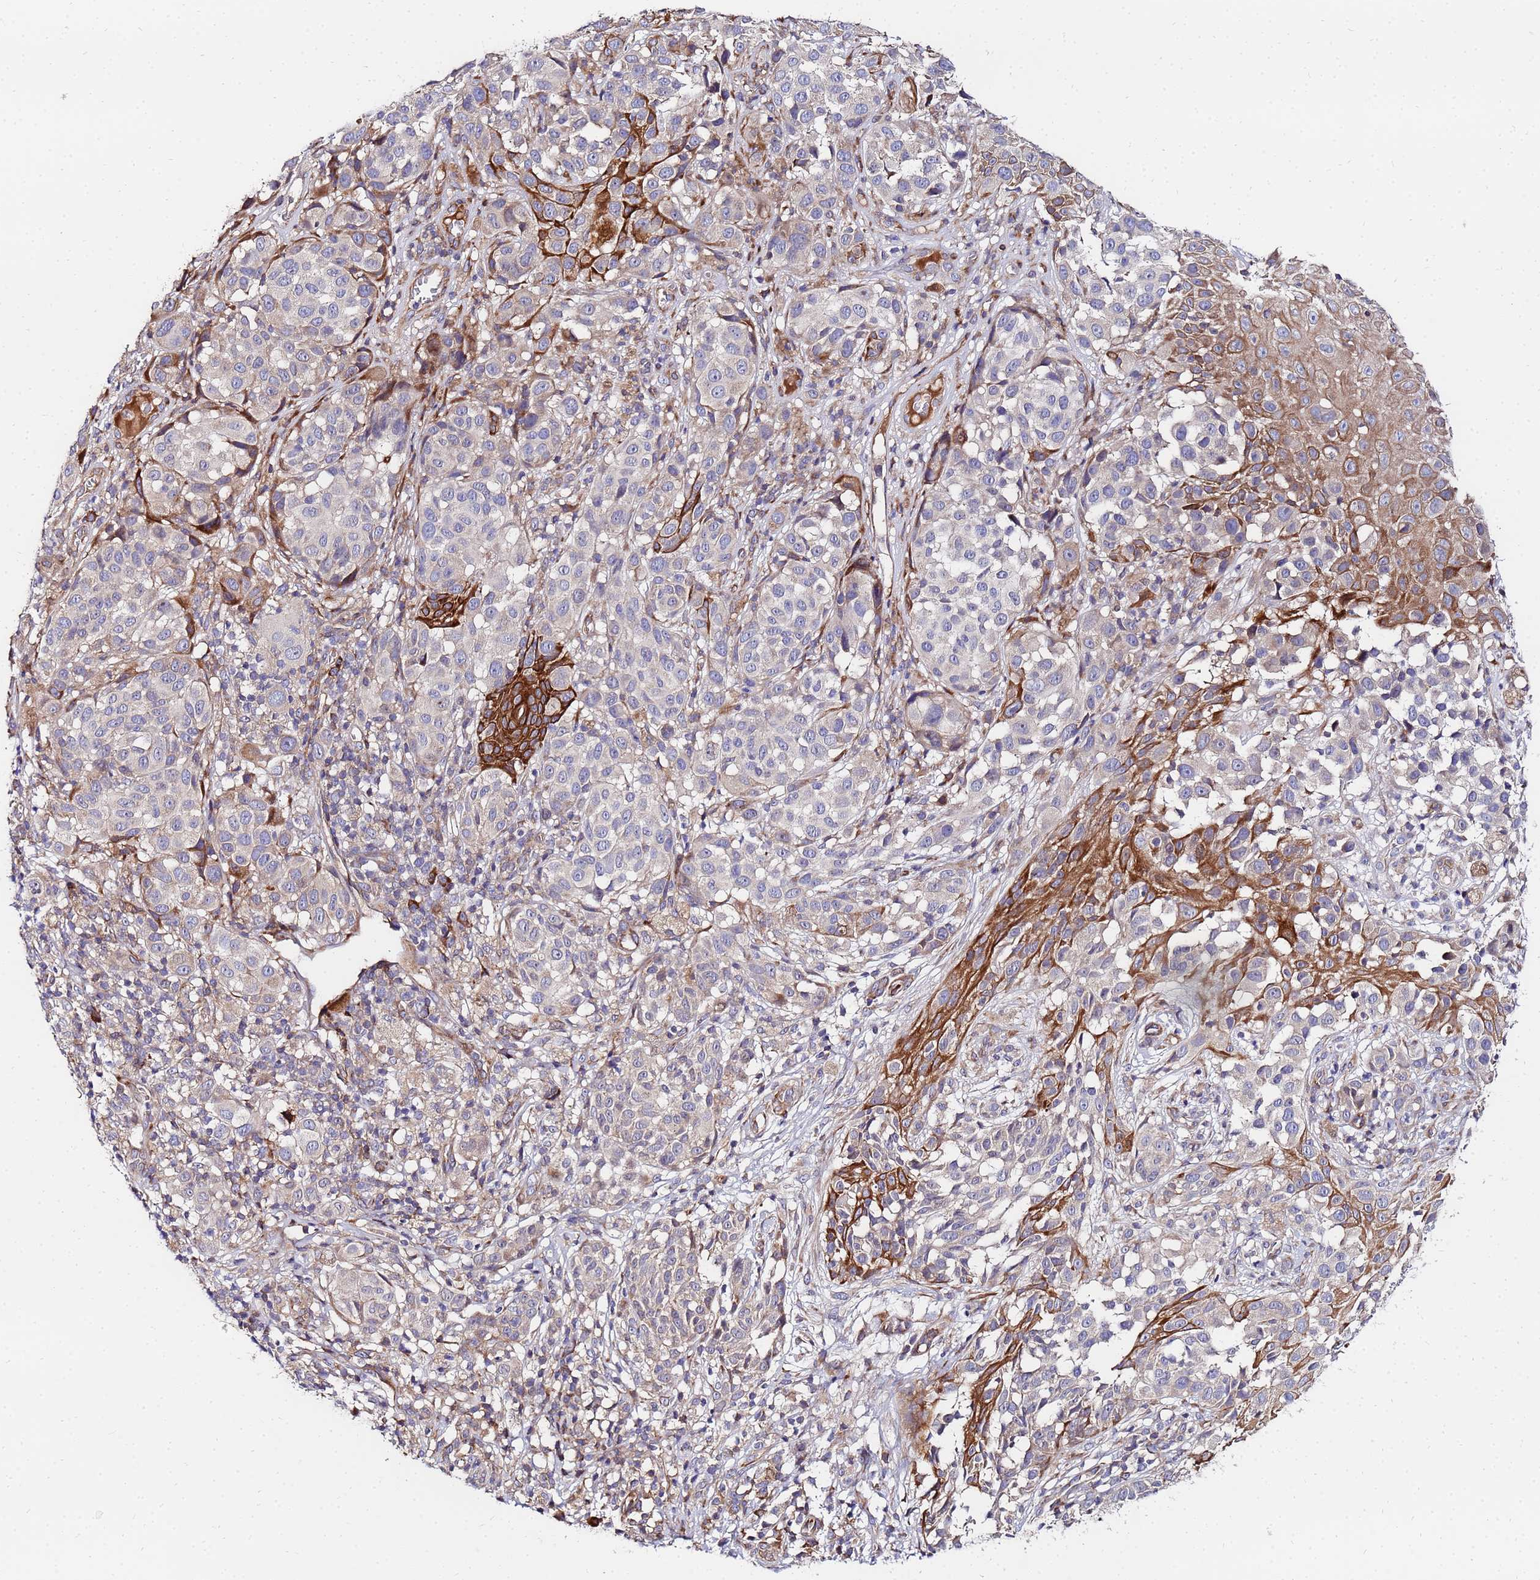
{"staining": {"intensity": "negative", "quantity": "none", "location": "none"}, "tissue": "melanoma", "cell_type": "Tumor cells", "image_type": "cancer", "snomed": [{"axis": "morphology", "description": "Malignant melanoma, NOS"}, {"axis": "topography", "description": "Skin"}], "caption": "High power microscopy histopathology image of an immunohistochemistry (IHC) photomicrograph of malignant melanoma, revealing no significant positivity in tumor cells. (DAB immunohistochemistry (IHC) visualized using brightfield microscopy, high magnification).", "gene": "POM121", "patient": {"sex": "male", "age": 38}}